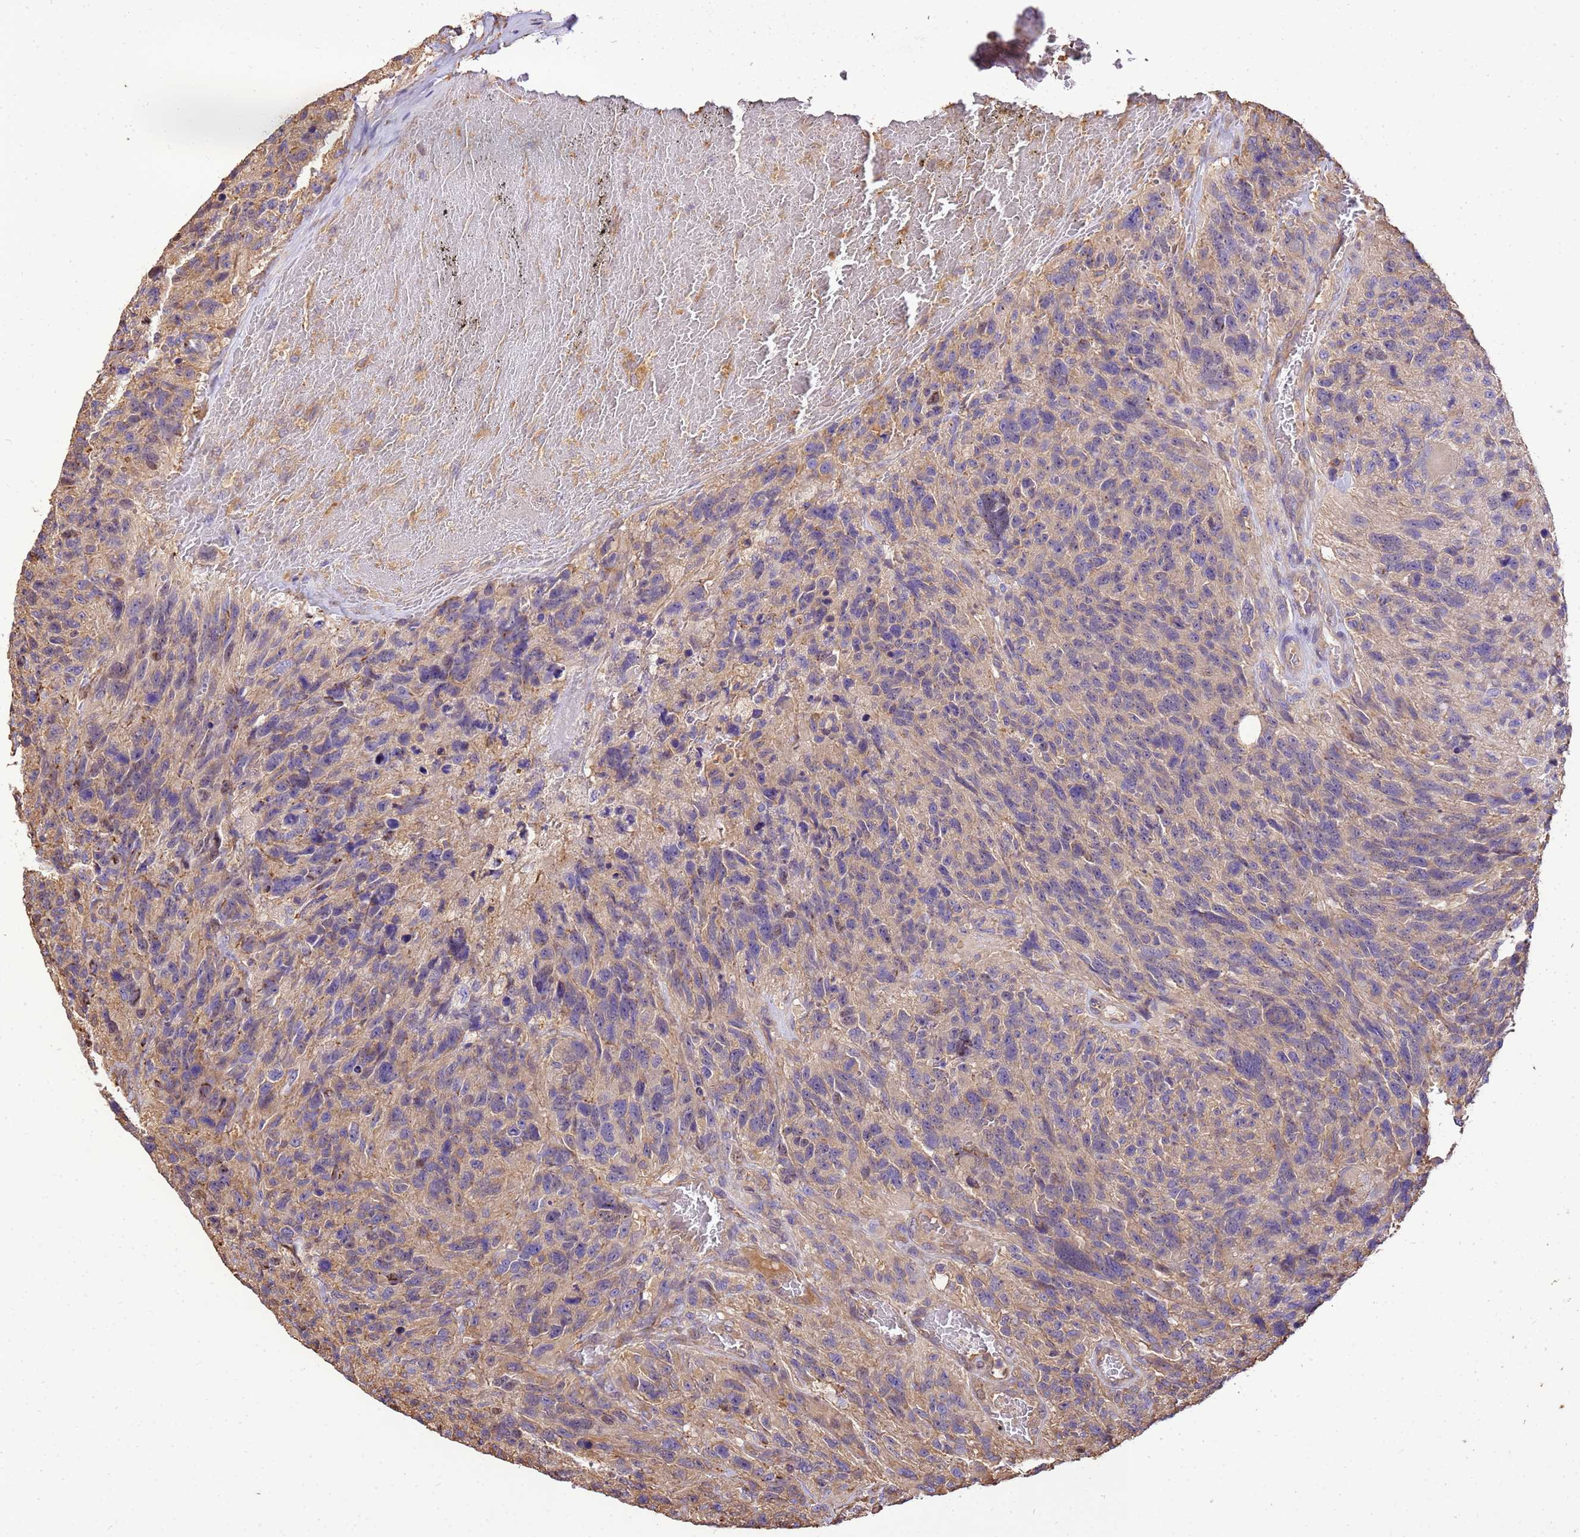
{"staining": {"intensity": "weak", "quantity": ">75%", "location": "cytoplasmic/membranous"}, "tissue": "glioma", "cell_type": "Tumor cells", "image_type": "cancer", "snomed": [{"axis": "morphology", "description": "Glioma, malignant, High grade"}, {"axis": "topography", "description": "Brain"}], "caption": "Tumor cells reveal low levels of weak cytoplasmic/membranous staining in approximately >75% of cells in human malignant glioma (high-grade).", "gene": "WDR64", "patient": {"sex": "male", "age": 69}}